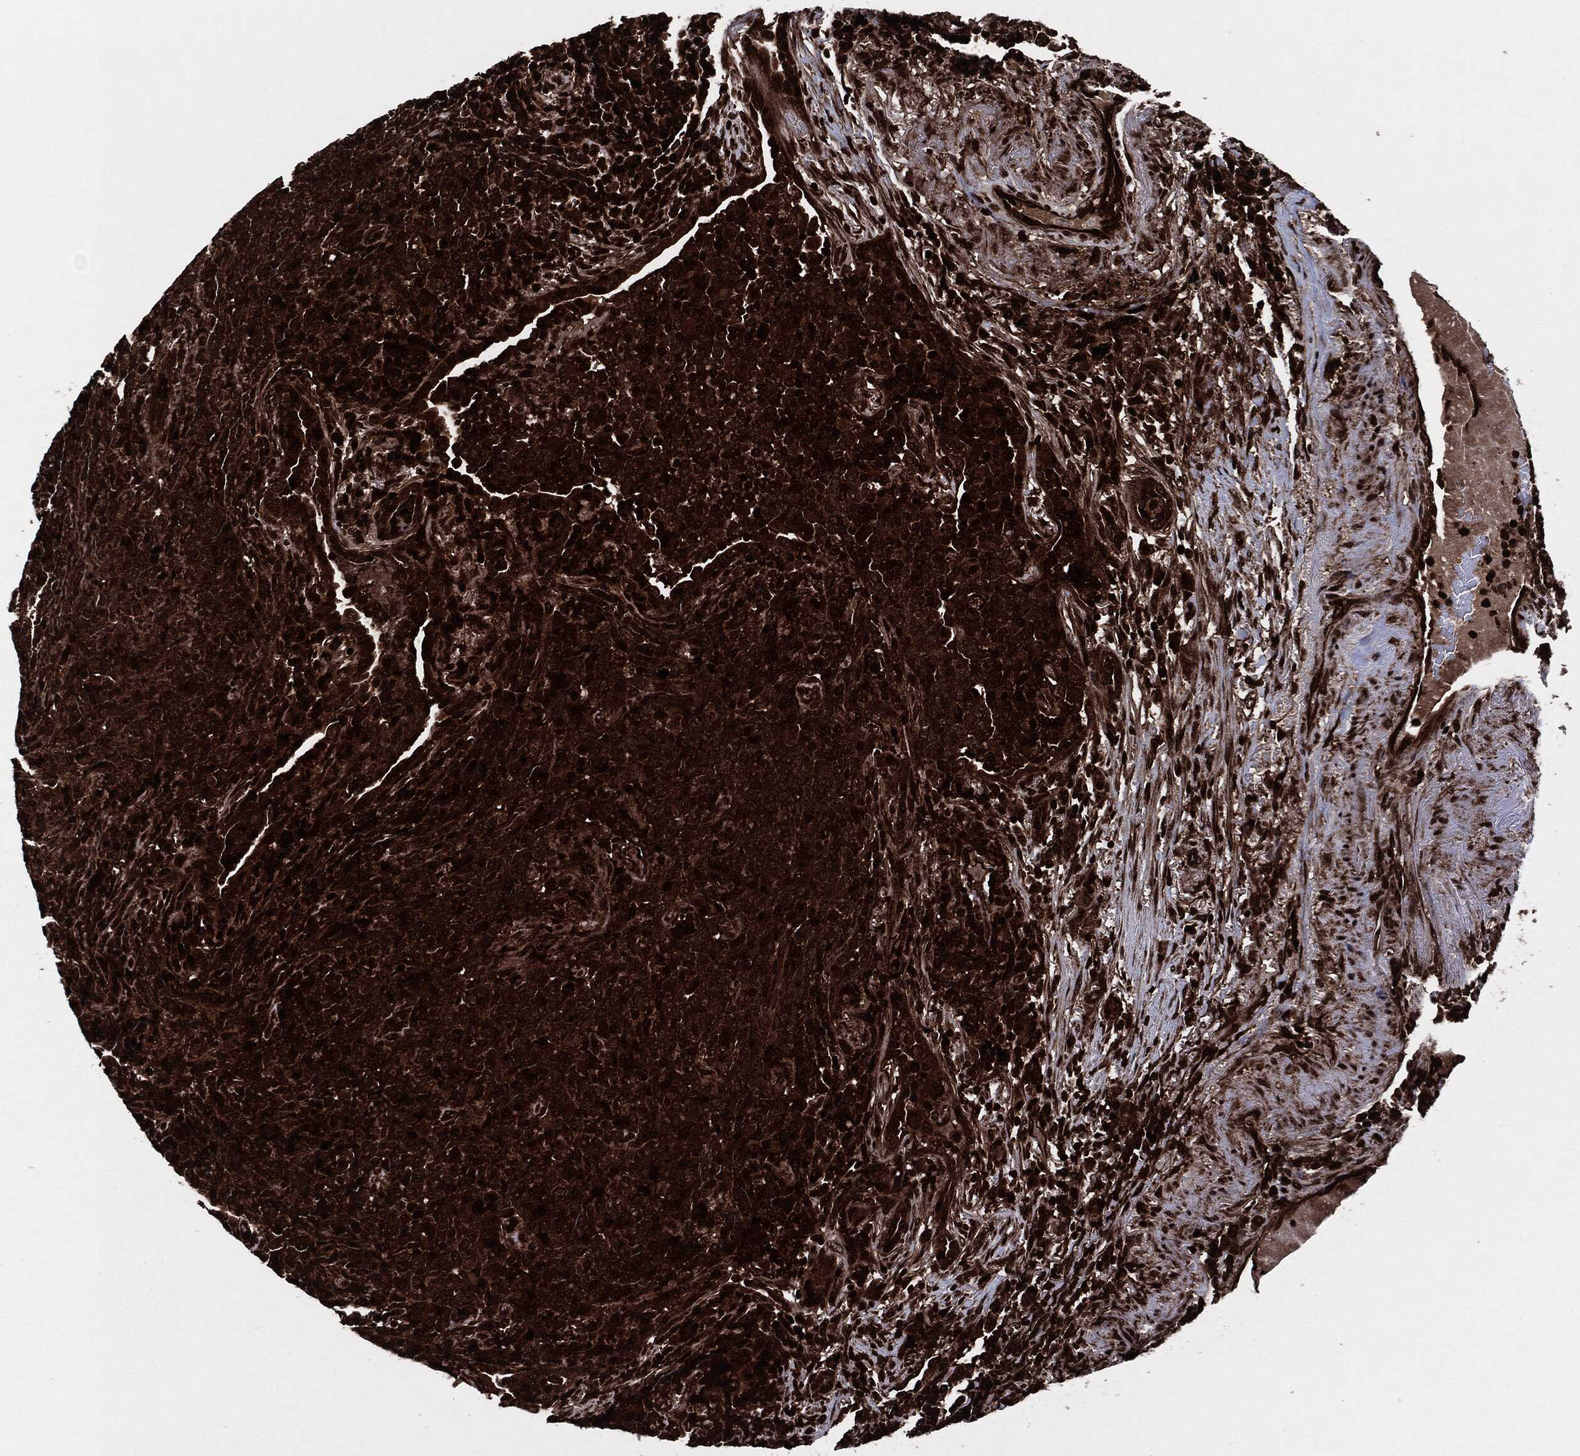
{"staining": {"intensity": "strong", "quantity": ">75%", "location": "cytoplasmic/membranous"}, "tissue": "lymphoma", "cell_type": "Tumor cells", "image_type": "cancer", "snomed": [{"axis": "morphology", "description": "Malignant lymphoma, non-Hodgkin's type, High grade"}, {"axis": "topography", "description": "Lung"}], "caption": "The immunohistochemical stain highlights strong cytoplasmic/membranous staining in tumor cells of lymphoma tissue.", "gene": "YWHAB", "patient": {"sex": "male", "age": 79}}